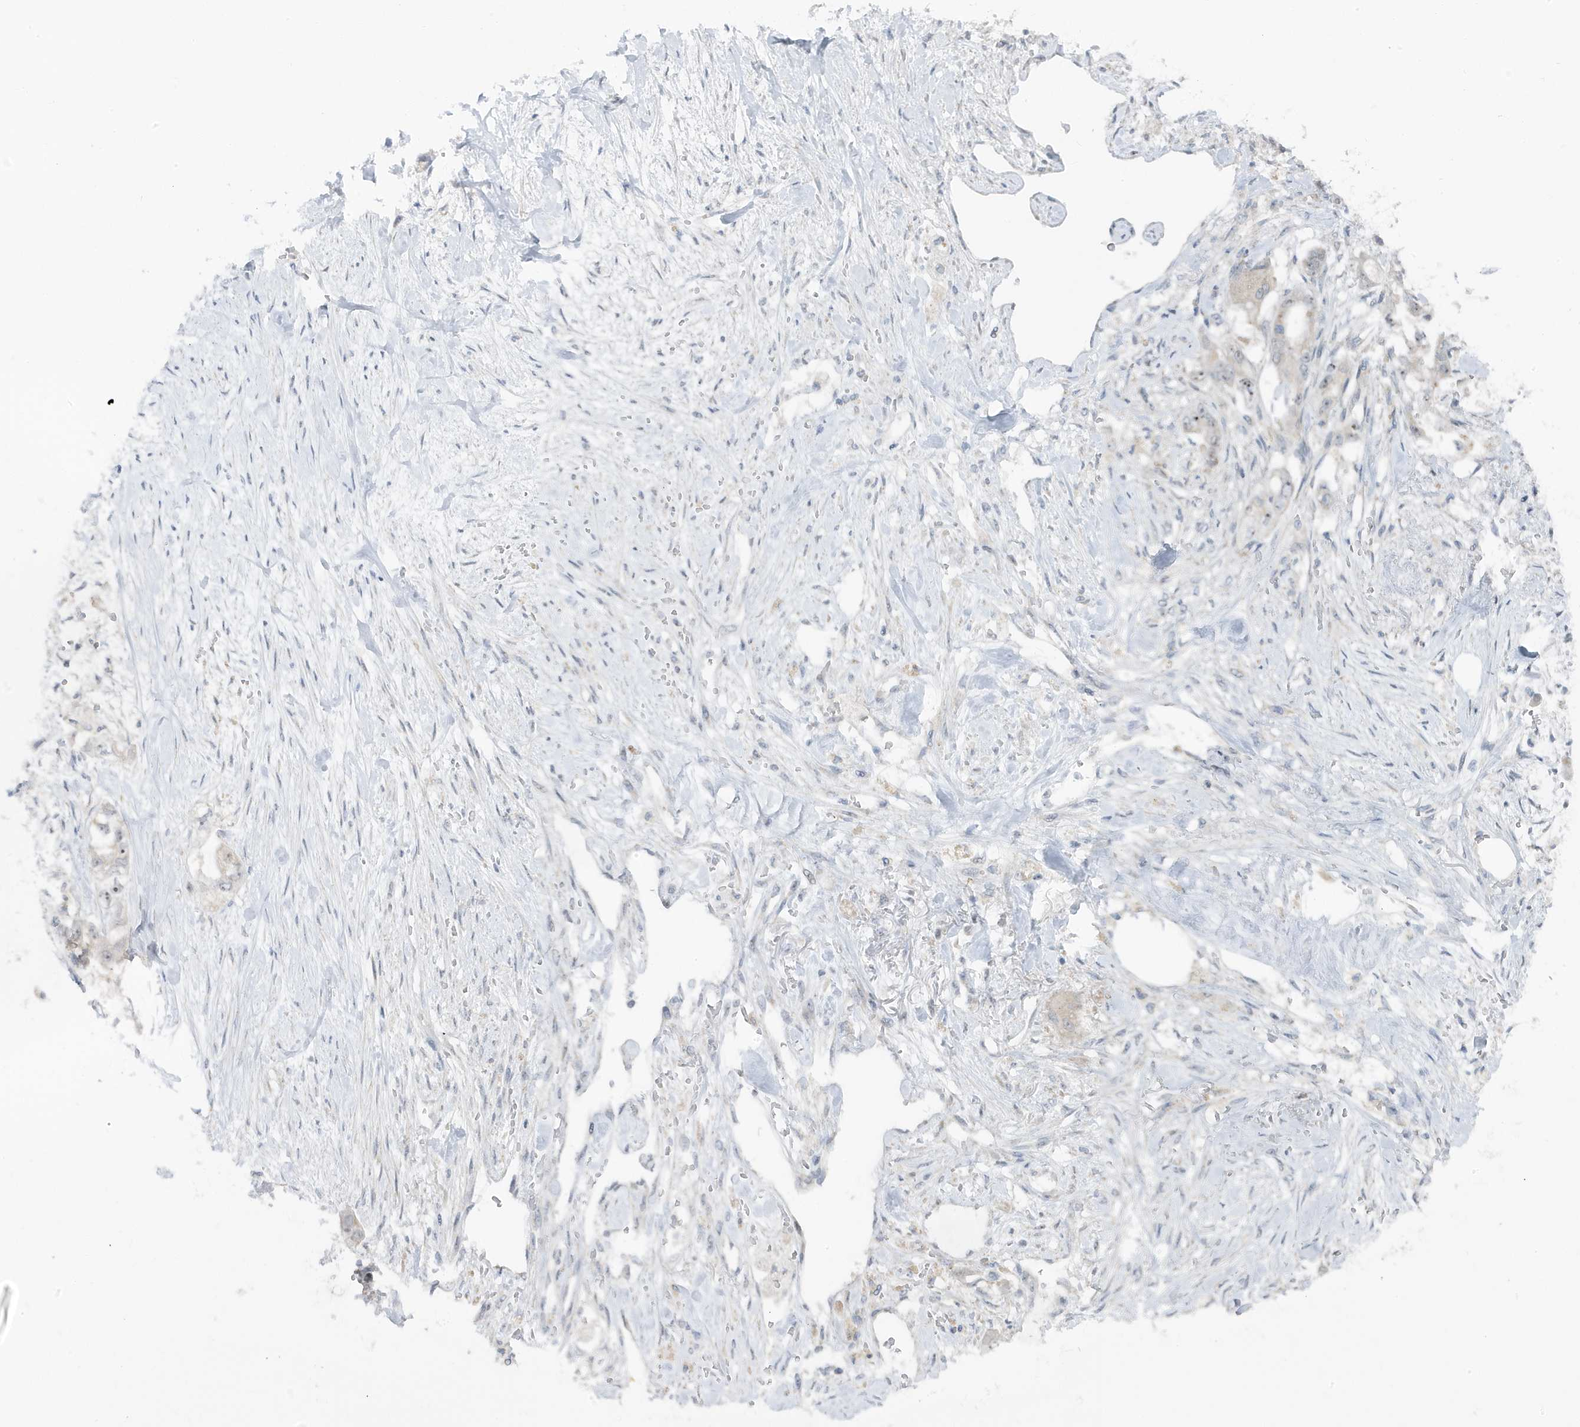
{"staining": {"intensity": "negative", "quantity": "none", "location": "none"}, "tissue": "stomach cancer", "cell_type": "Tumor cells", "image_type": "cancer", "snomed": [{"axis": "morphology", "description": "Adenocarcinoma, NOS"}, {"axis": "topography", "description": "Stomach"}], "caption": "This is an immunohistochemistry micrograph of human adenocarcinoma (stomach). There is no positivity in tumor cells.", "gene": "TSEN15", "patient": {"sex": "male", "age": 62}}